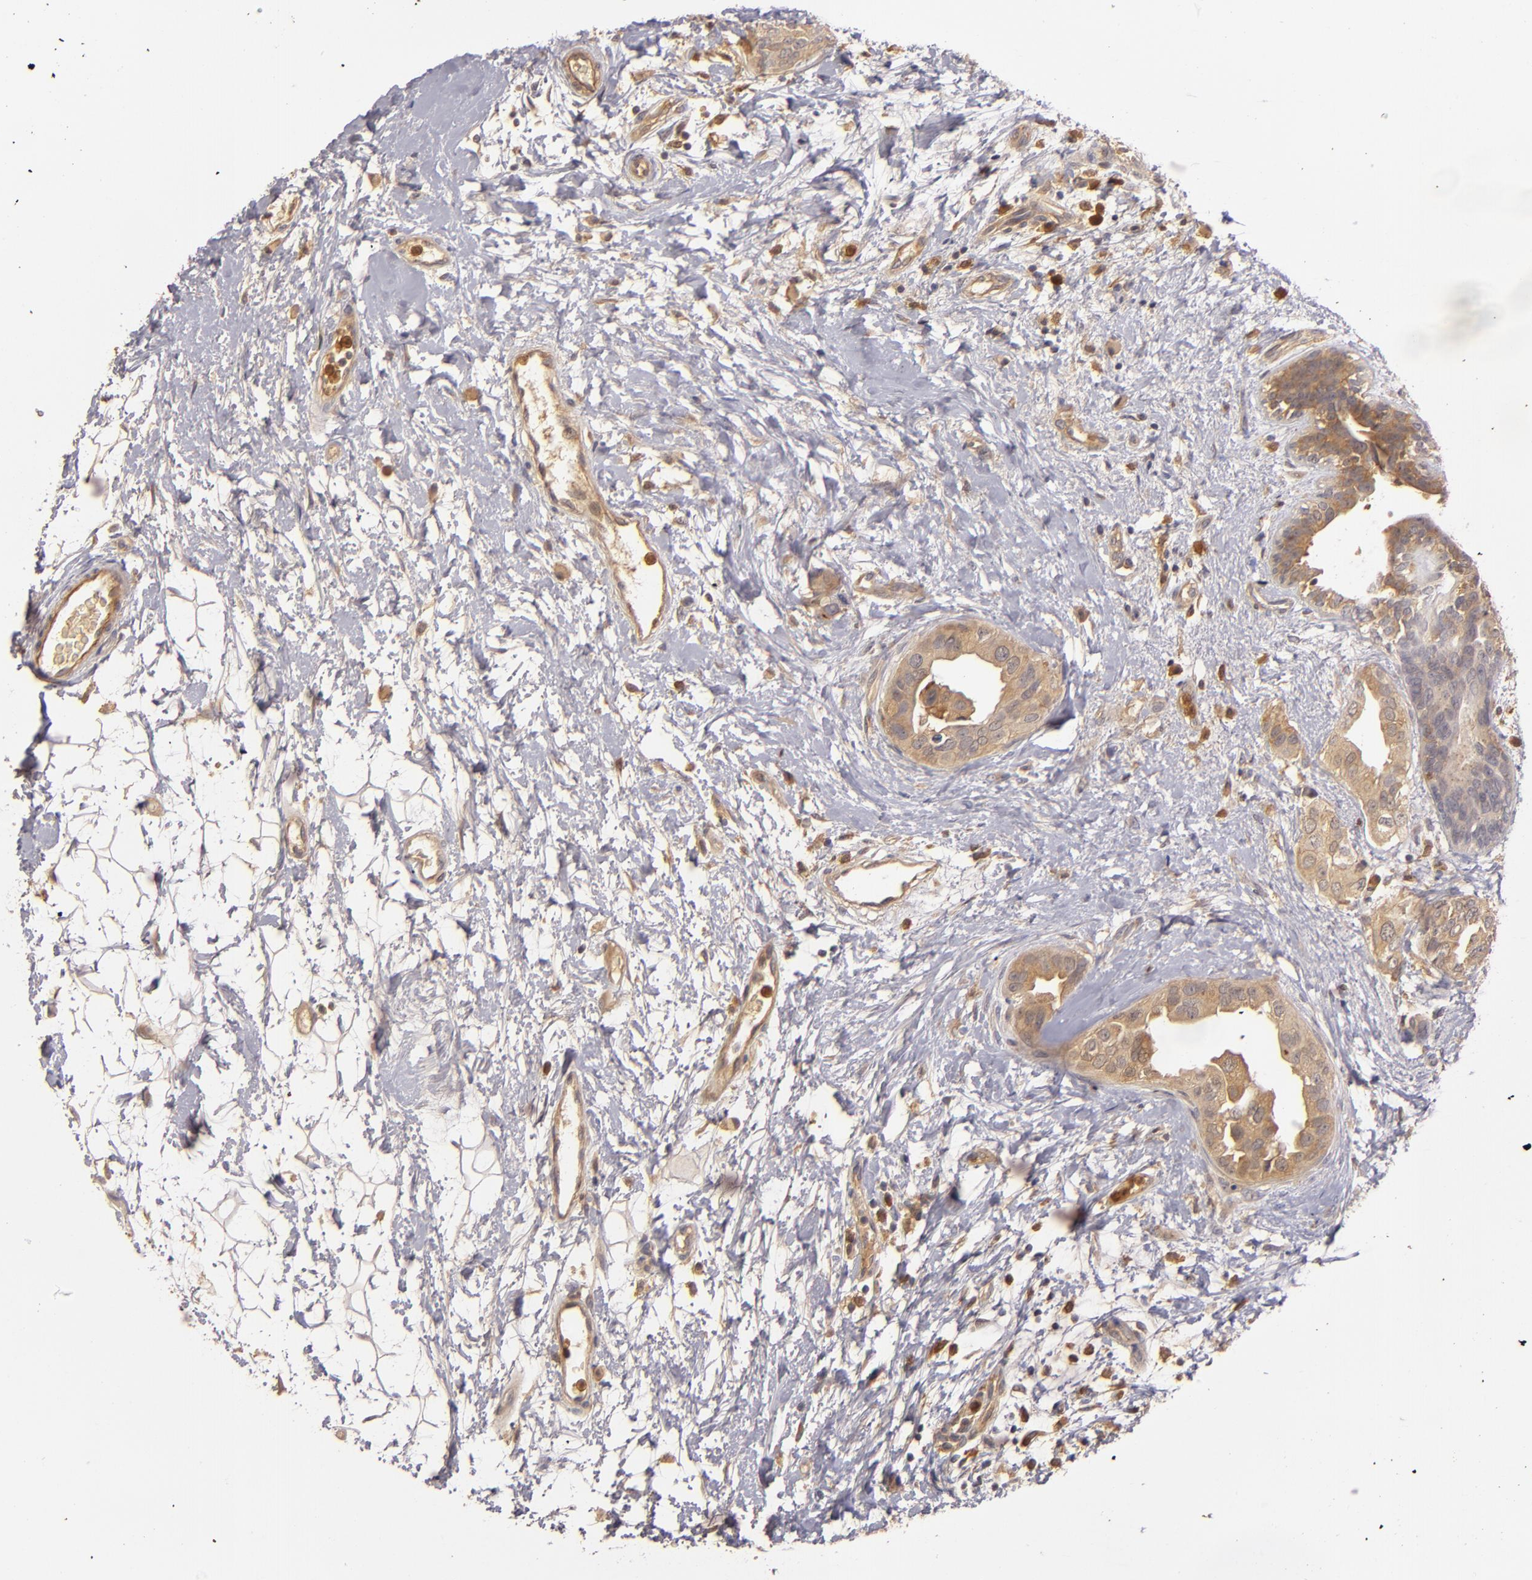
{"staining": {"intensity": "strong", "quantity": ">75%", "location": "cytoplasmic/membranous"}, "tissue": "breast cancer", "cell_type": "Tumor cells", "image_type": "cancer", "snomed": [{"axis": "morphology", "description": "Duct carcinoma"}, {"axis": "topography", "description": "Breast"}], "caption": "About >75% of tumor cells in invasive ductal carcinoma (breast) demonstrate strong cytoplasmic/membranous protein staining as visualized by brown immunohistochemical staining.", "gene": "PRKCD", "patient": {"sex": "female", "age": 40}}